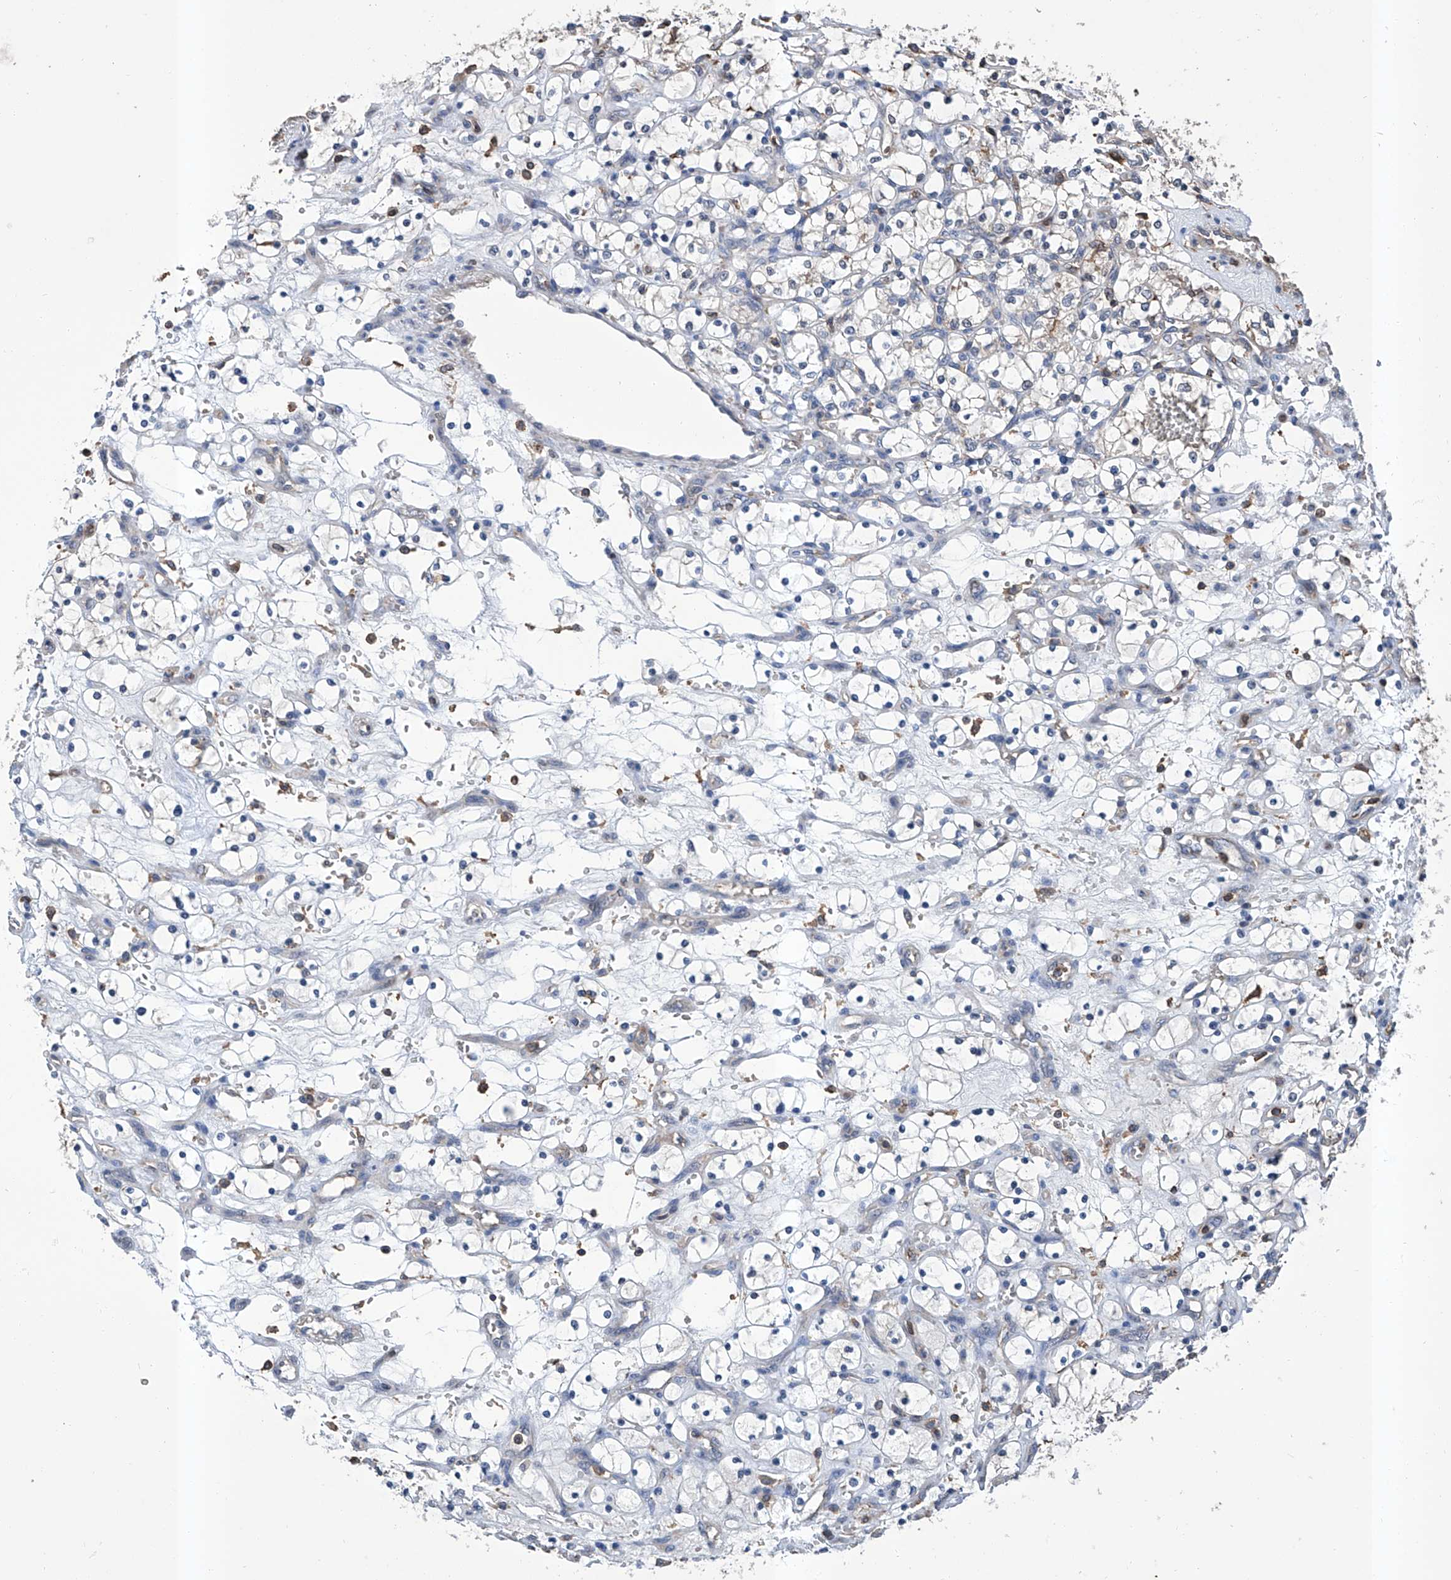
{"staining": {"intensity": "negative", "quantity": "none", "location": "none"}, "tissue": "renal cancer", "cell_type": "Tumor cells", "image_type": "cancer", "snomed": [{"axis": "morphology", "description": "Adenocarcinoma, NOS"}, {"axis": "topography", "description": "Kidney"}], "caption": "A high-resolution image shows immunohistochemistry (IHC) staining of renal cancer, which reveals no significant staining in tumor cells.", "gene": "GPT", "patient": {"sex": "female", "age": 69}}